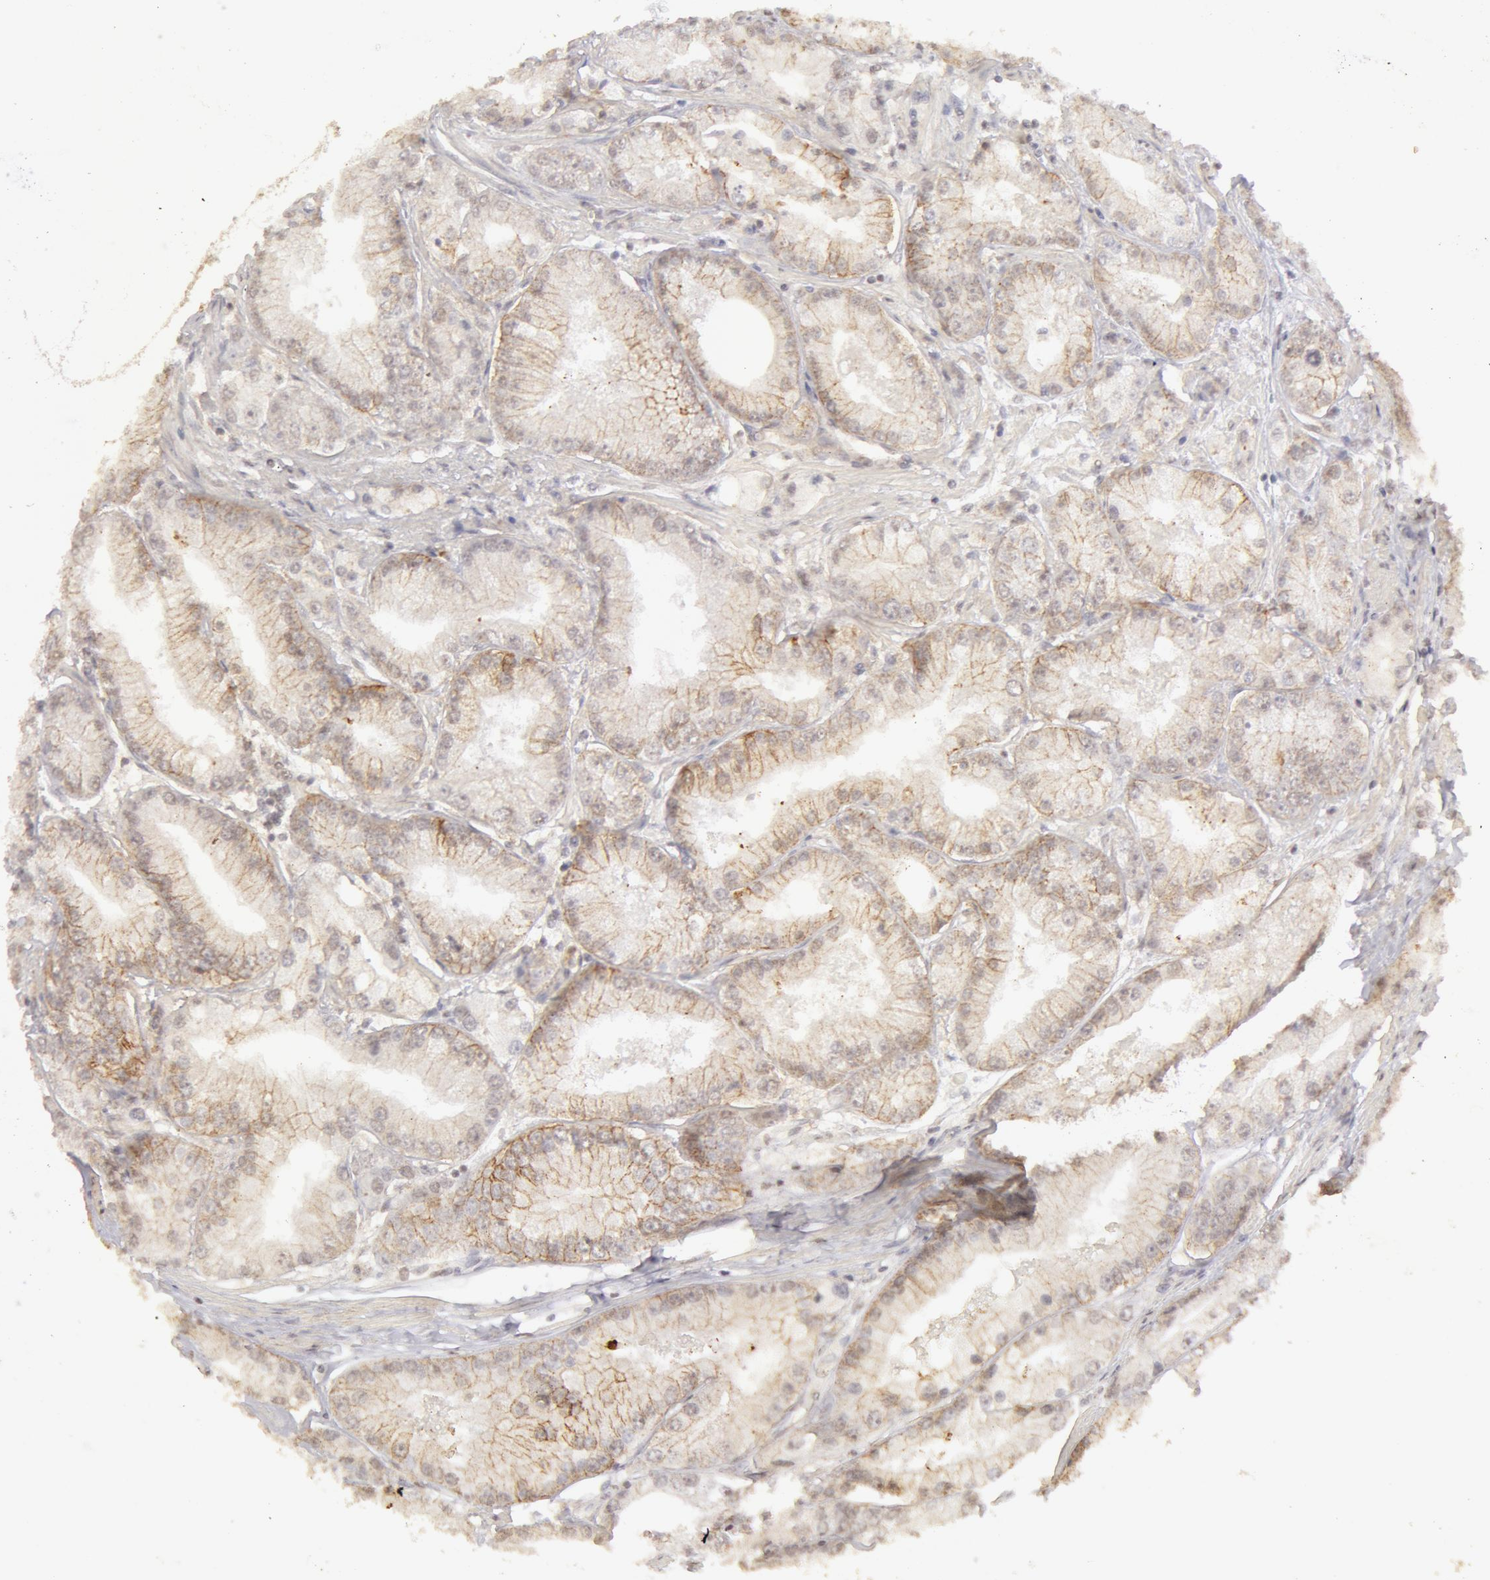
{"staining": {"intensity": "weak", "quantity": ">75%", "location": "cytoplasmic/membranous"}, "tissue": "prostate cancer", "cell_type": "Tumor cells", "image_type": "cancer", "snomed": [{"axis": "morphology", "description": "Adenocarcinoma, Medium grade"}, {"axis": "topography", "description": "Prostate"}], "caption": "This histopathology image reveals immunohistochemistry (IHC) staining of prostate cancer, with low weak cytoplasmic/membranous expression in approximately >75% of tumor cells.", "gene": "ADAM10", "patient": {"sex": "male", "age": 72}}